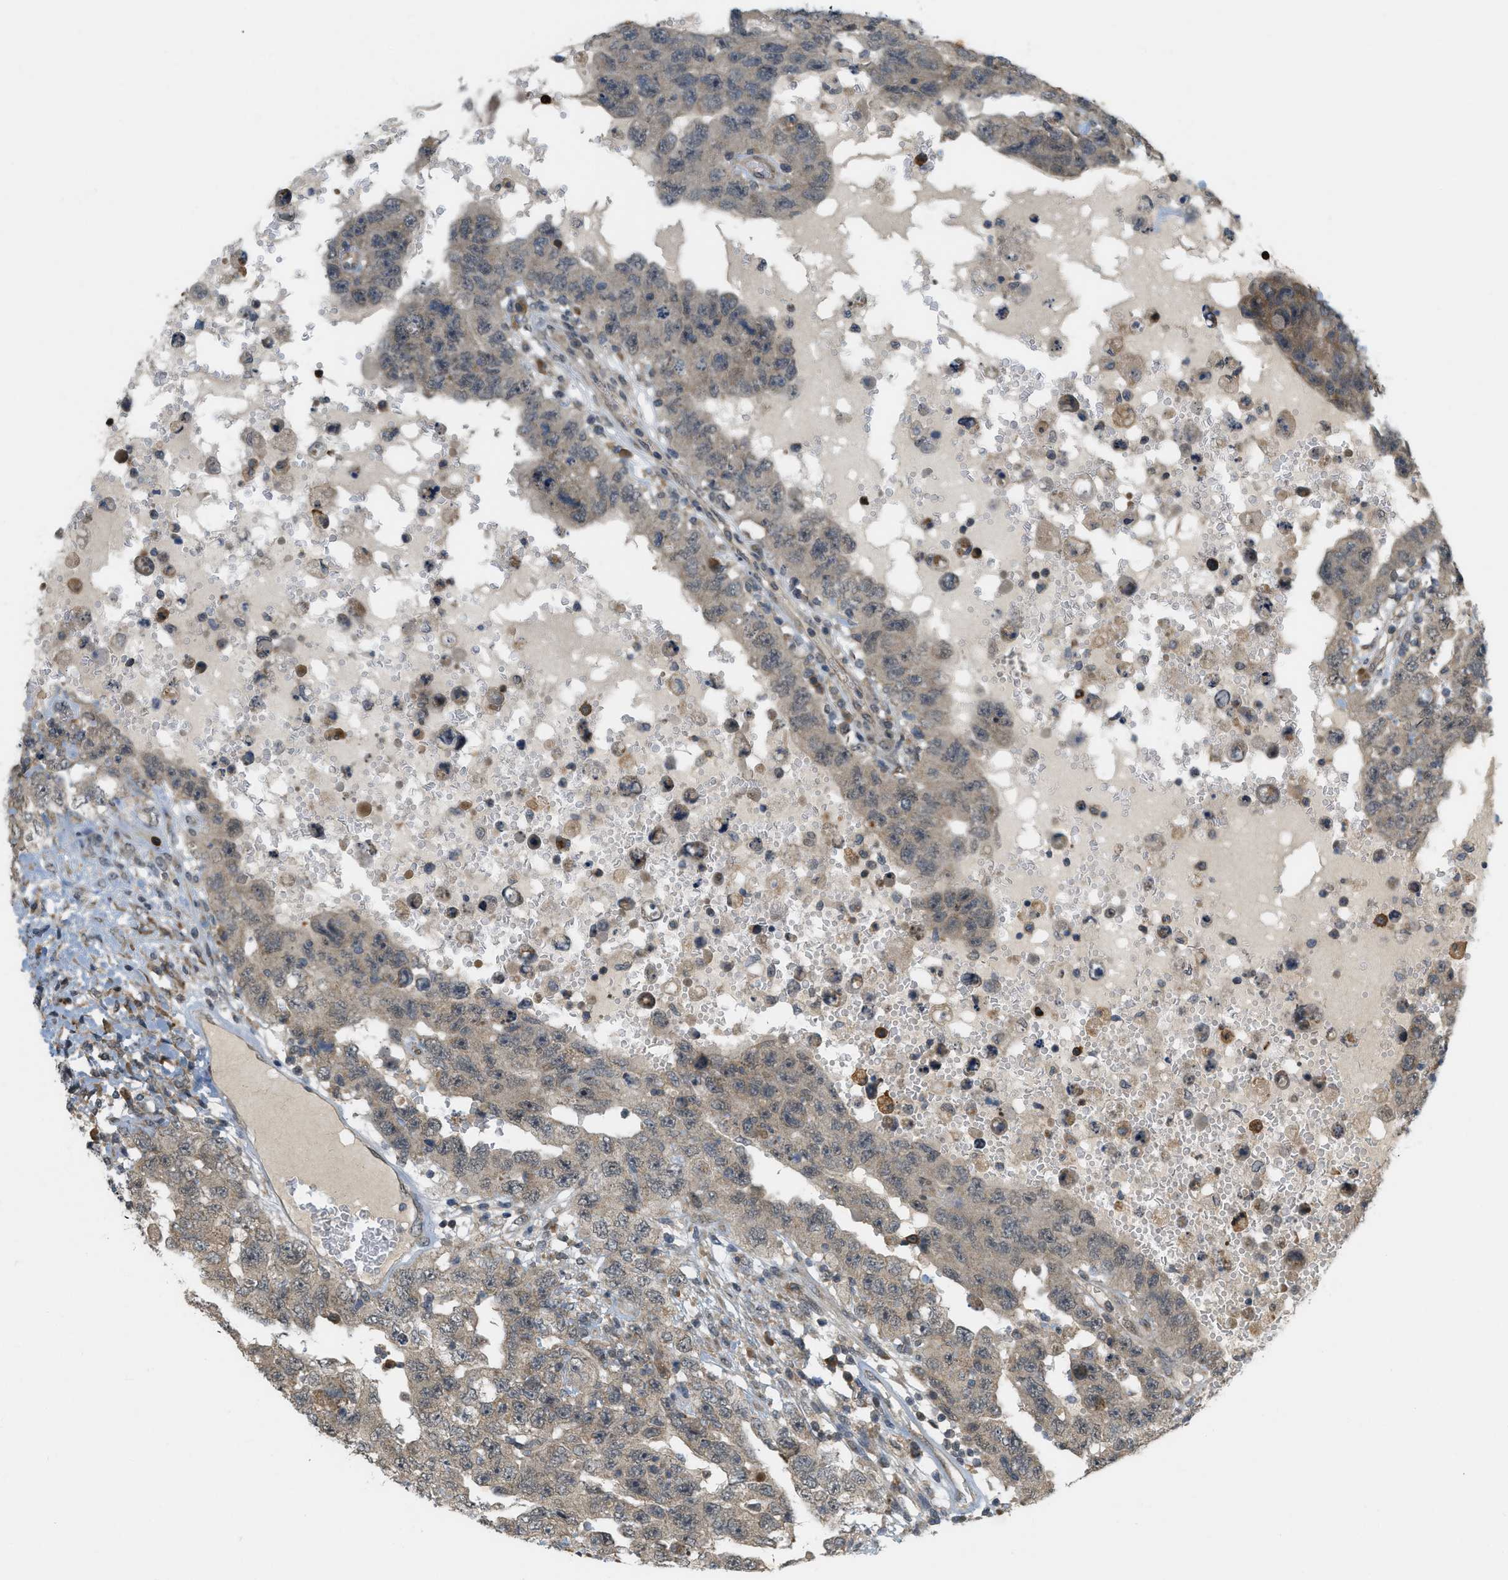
{"staining": {"intensity": "negative", "quantity": "none", "location": "none"}, "tissue": "testis cancer", "cell_type": "Tumor cells", "image_type": "cancer", "snomed": [{"axis": "morphology", "description": "Carcinoma, Embryonal, NOS"}, {"axis": "topography", "description": "Testis"}], "caption": "Embryonal carcinoma (testis) was stained to show a protein in brown. There is no significant expression in tumor cells.", "gene": "PRKD1", "patient": {"sex": "male", "age": 26}}